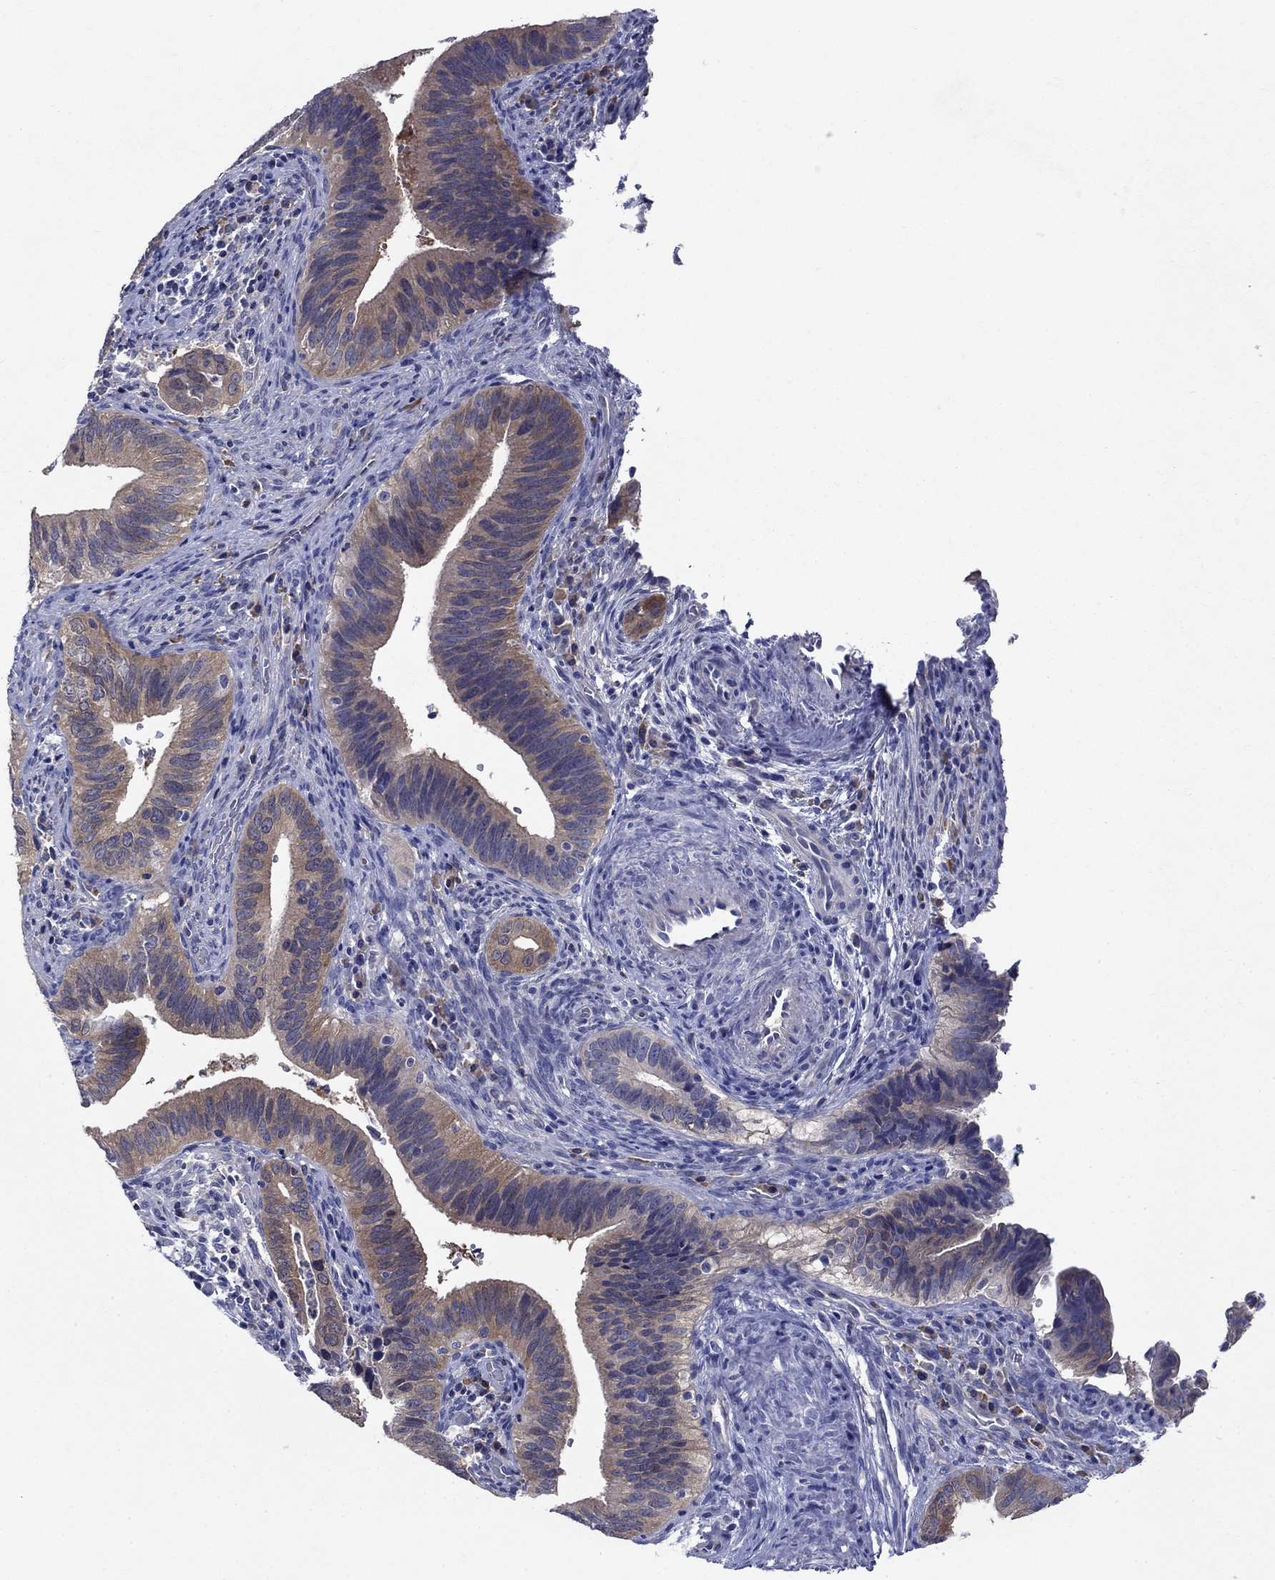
{"staining": {"intensity": "weak", "quantity": "25%-75%", "location": "cytoplasmic/membranous"}, "tissue": "cervical cancer", "cell_type": "Tumor cells", "image_type": "cancer", "snomed": [{"axis": "morphology", "description": "Adenocarcinoma, NOS"}, {"axis": "topography", "description": "Cervix"}], "caption": "Immunohistochemical staining of cervical cancer displays weak cytoplasmic/membranous protein positivity in approximately 25%-75% of tumor cells. (DAB (3,3'-diaminobenzidine) = brown stain, brightfield microscopy at high magnification).", "gene": "SULT2B1", "patient": {"sex": "female", "age": 42}}